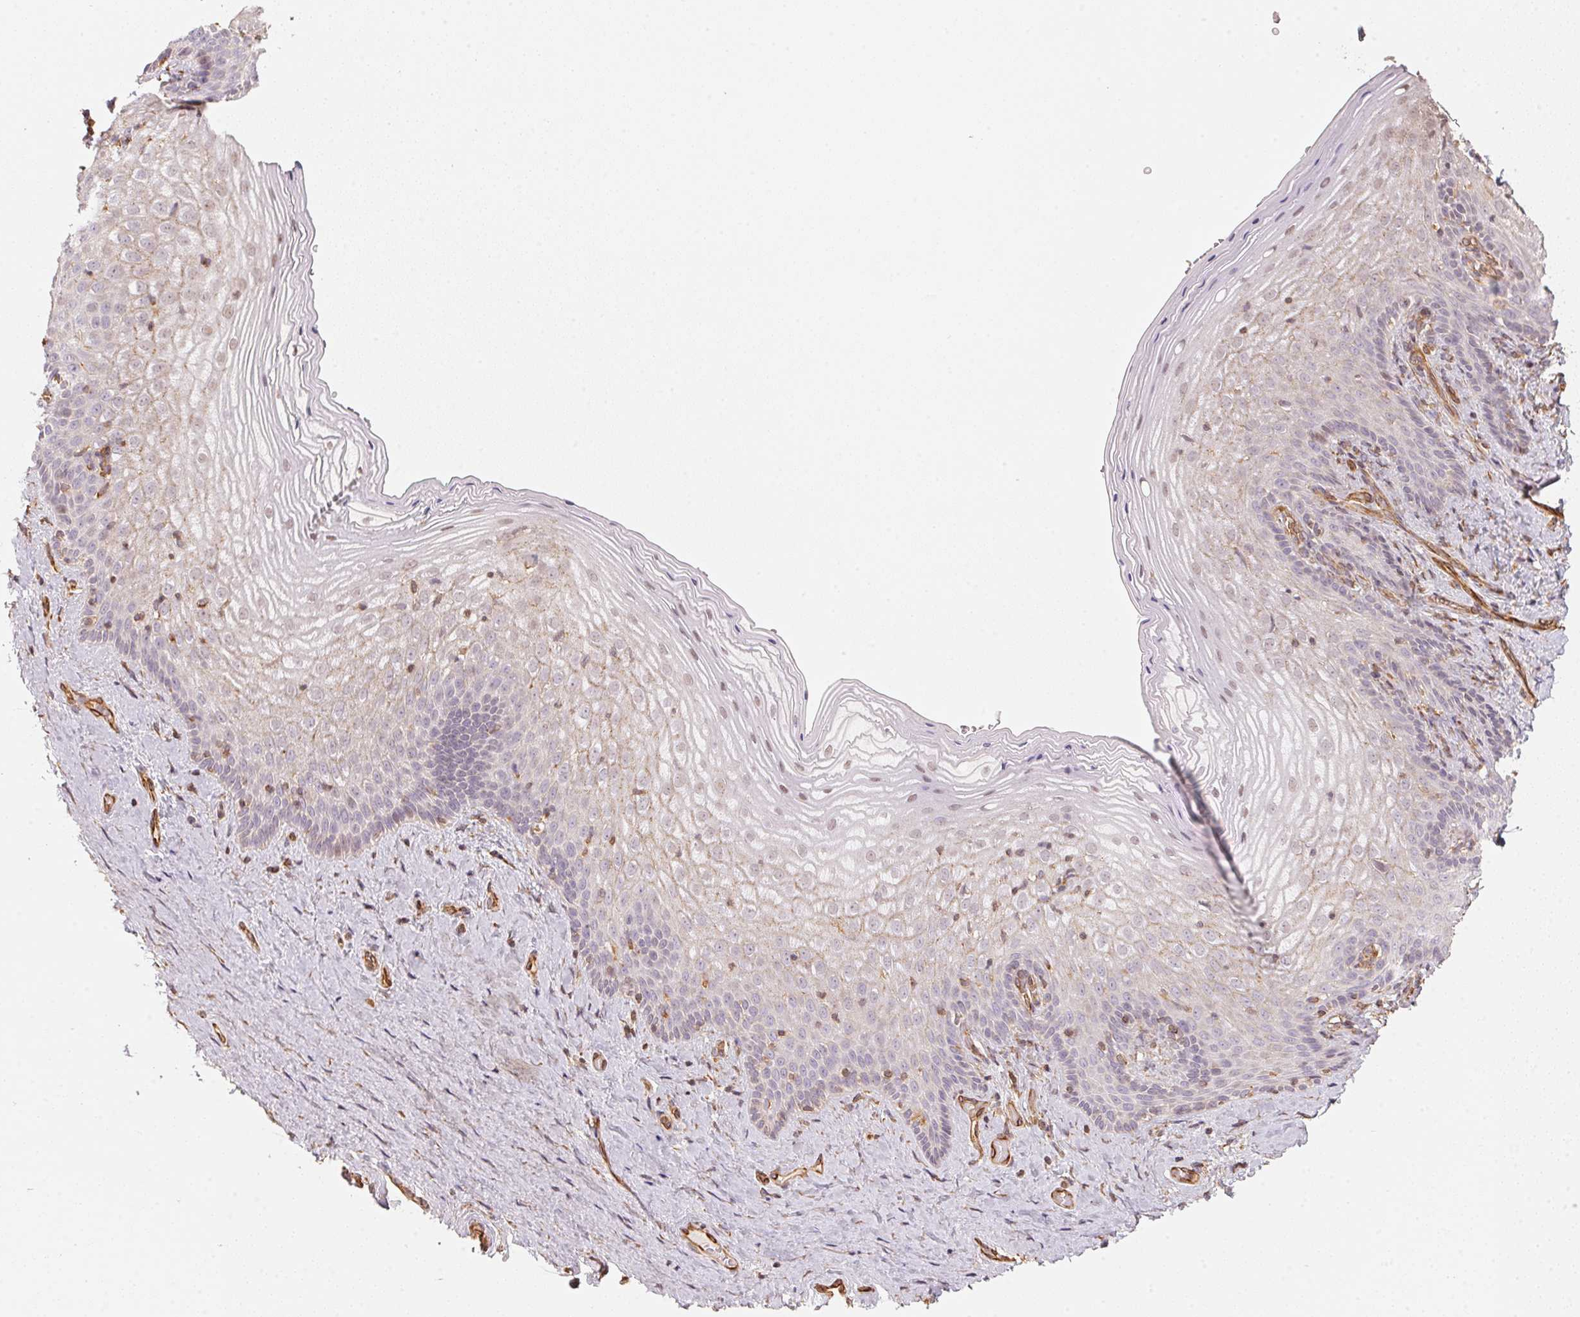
{"staining": {"intensity": "moderate", "quantity": "25%-75%", "location": "nuclear"}, "tissue": "vagina", "cell_type": "Squamous epithelial cells", "image_type": "normal", "snomed": [{"axis": "morphology", "description": "Normal tissue, NOS"}, {"axis": "topography", "description": "Vagina"}], "caption": "DAB (3,3'-diaminobenzidine) immunohistochemical staining of normal human vagina exhibits moderate nuclear protein positivity in about 25%-75% of squamous epithelial cells.", "gene": "FOXR2", "patient": {"sex": "female", "age": 45}}